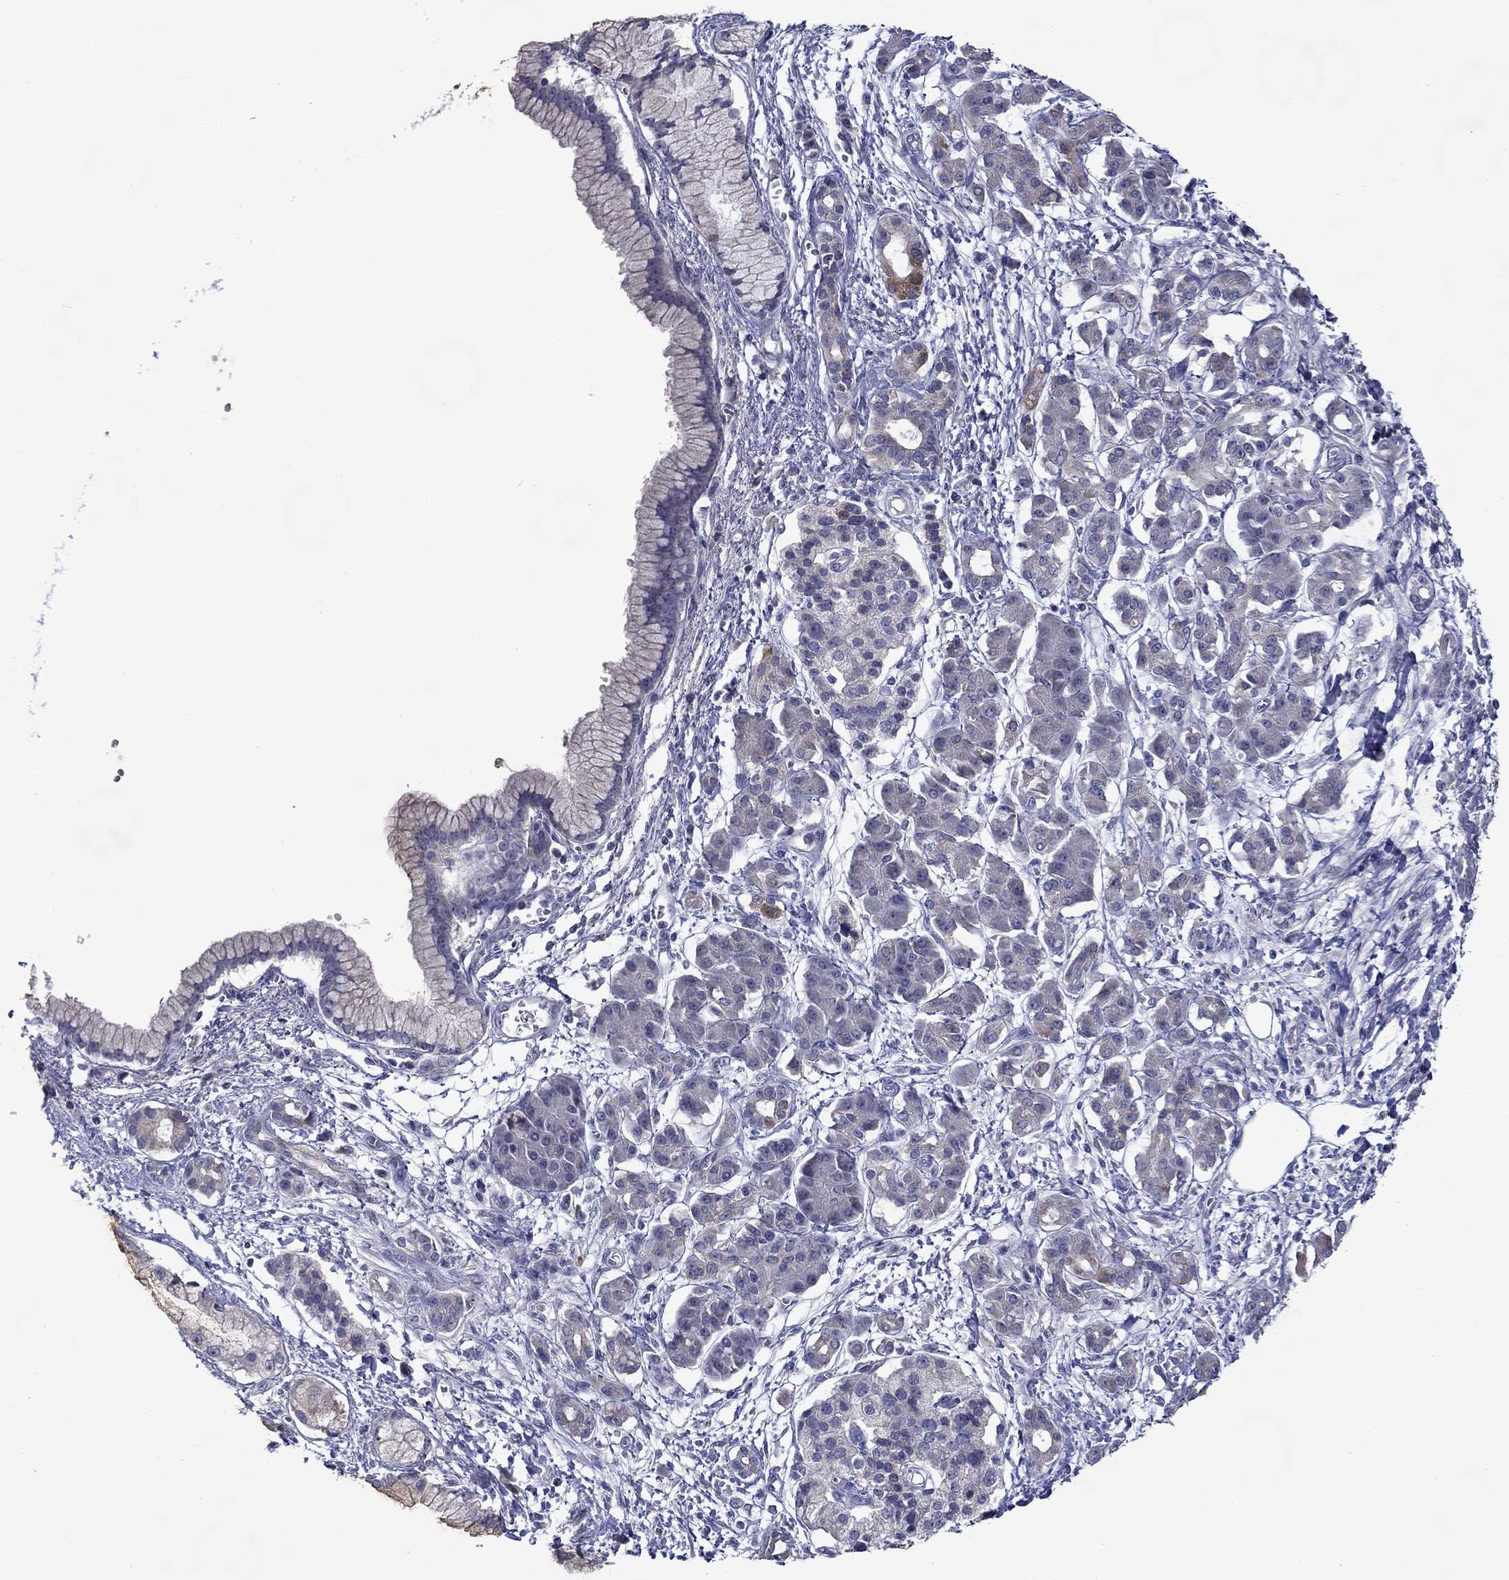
{"staining": {"intensity": "negative", "quantity": "none", "location": "none"}, "tissue": "pancreatic cancer", "cell_type": "Tumor cells", "image_type": "cancer", "snomed": [{"axis": "morphology", "description": "Adenocarcinoma, NOS"}, {"axis": "topography", "description": "Pancreas"}], "caption": "A high-resolution photomicrograph shows IHC staining of pancreatic adenocarcinoma, which demonstrates no significant staining in tumor cells.", "gene": "SPATA7", "patient": {"sex": "male", "age": 72}}